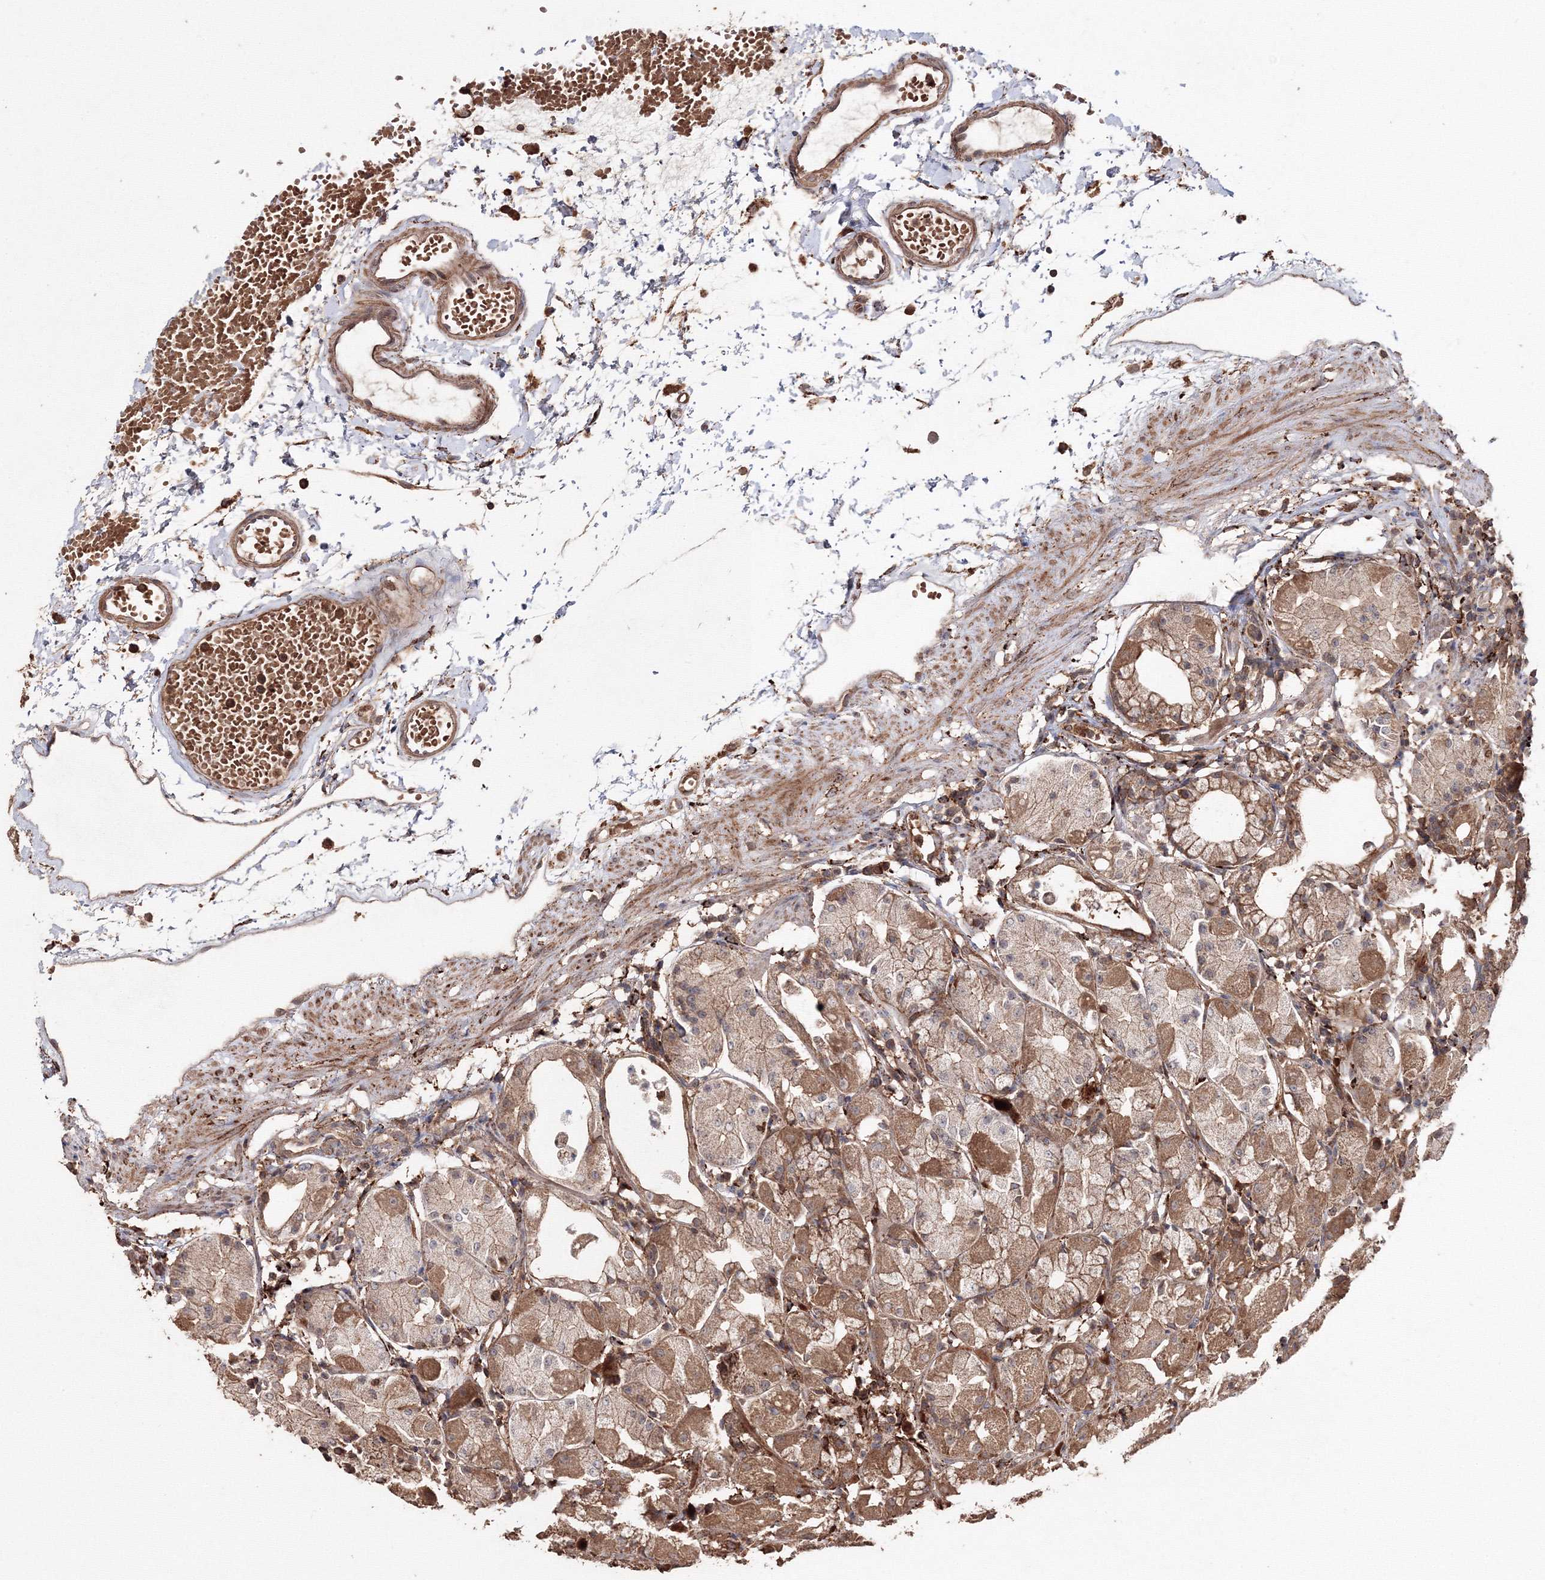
{"staining": {"intensity": "moderate", "quantity": ">75%", "location": "cytoplasmic/membranous"}, "tissue": "stomach", "cell_type": "Glandular cells", "image_type": "normal", "snomed": [{"axis": "morphology", "description": "Normal tissue, NOS"}, {"axis": "topography", "description": "Stomach"}, {"axis": "topography", "description": "Stomach, lower"}], "caption": "About >75% of glandular cells in unremarkable human stomach display moderate cytoplasmic/membranous protein expression as visualized by brown immunohistochemical staining.", "gene": "DDO", "patient": {"sex": "female", "age": 75}}